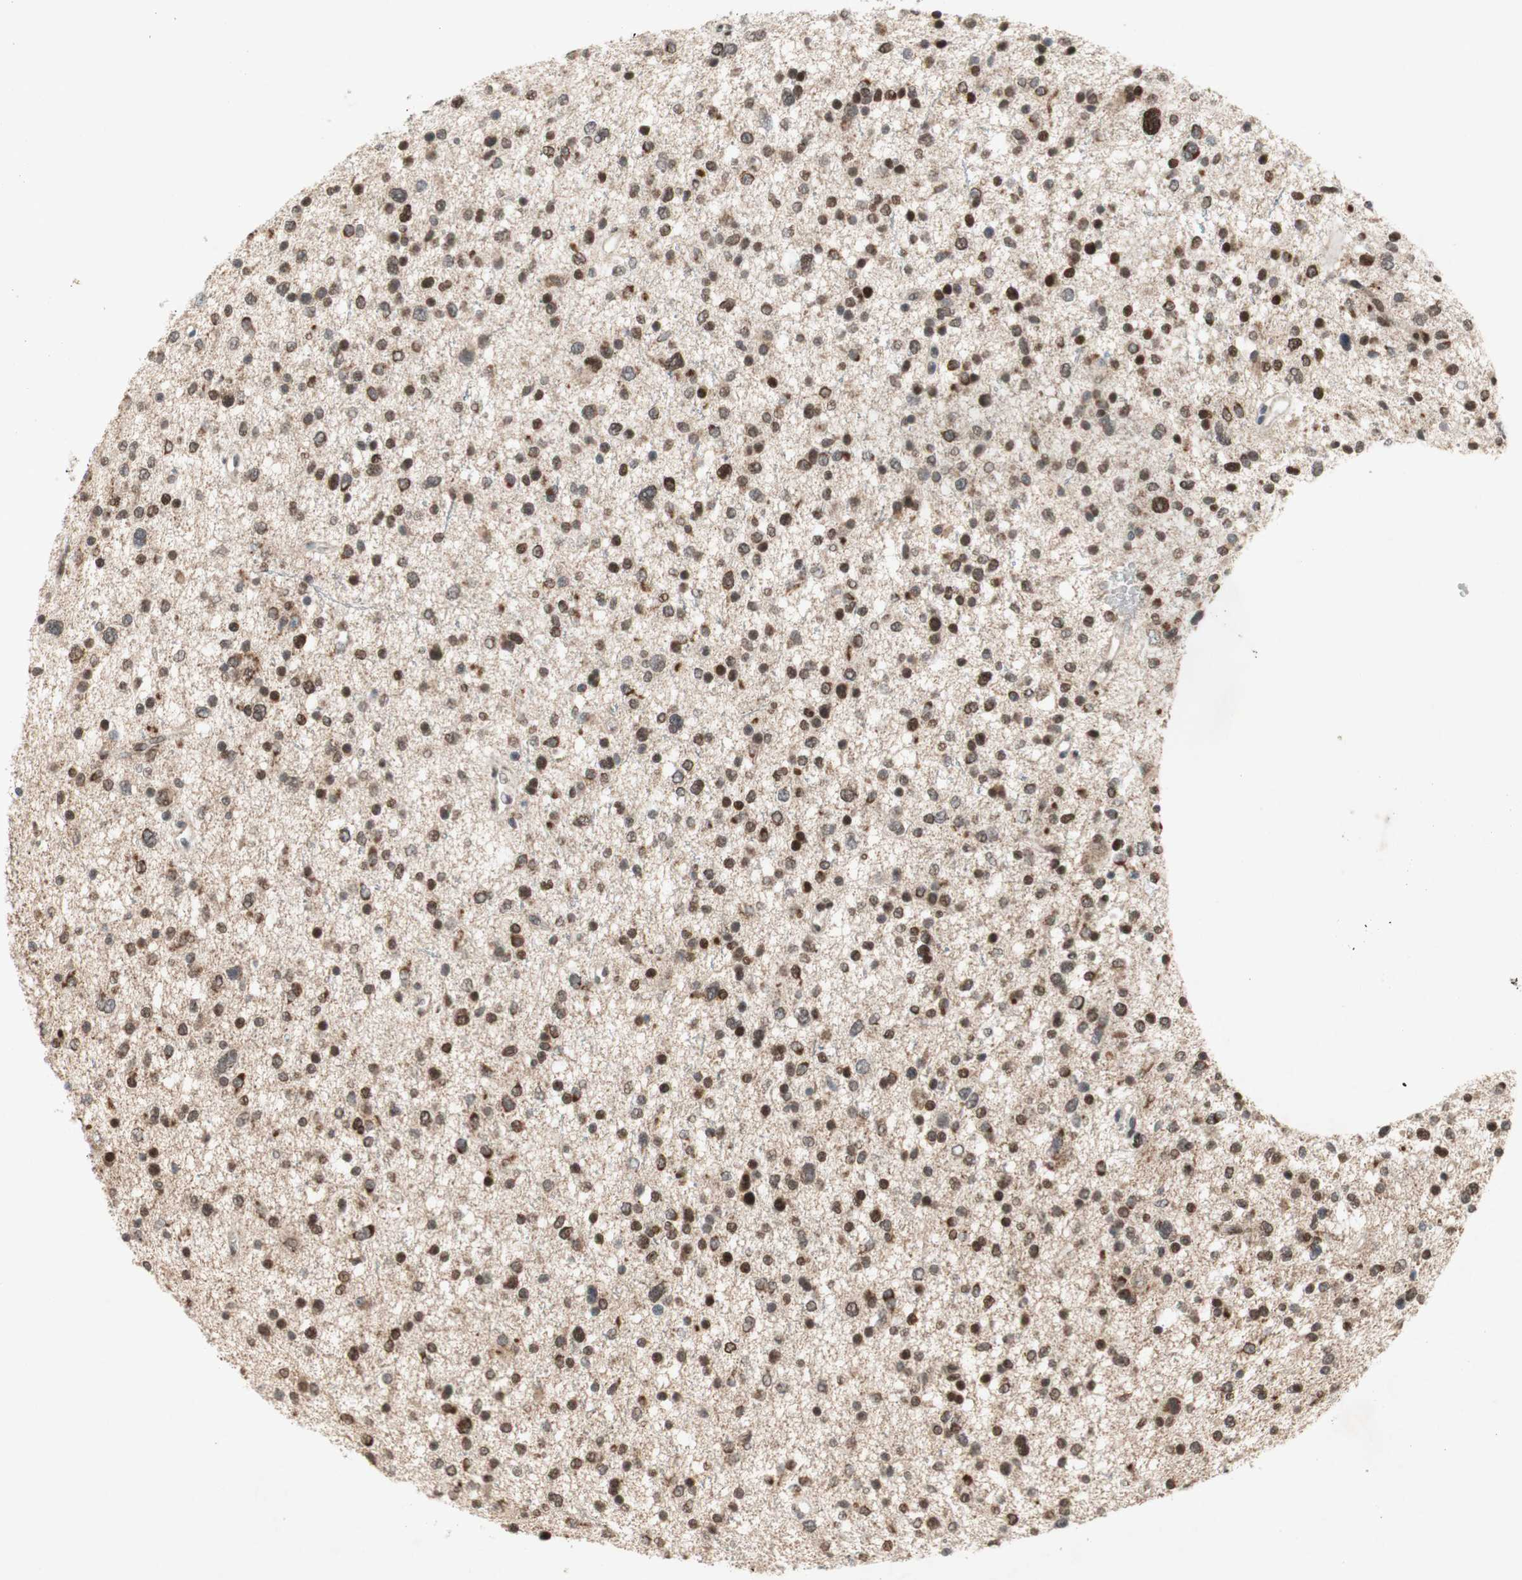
{"staining": {"intensity": "strong", "quantity": ">75%", "location": "nuclear"}, "tissue": "glioma", "cell_type": "Tumor cells", "image_type": "cancer", "snomed": [{"axis": "morphology", "description": "Glioma, malignant, Low grade"}, {"axis": "topography", "description": "Brain"}], "caption": "An IHC micrograph of neoplastic tissue is shown. Protein staining in brown shows strong nuclear positivity in glioma within tumor cells.", "gene": "DNMT3A", "patient": {"sex": "female", "age": 37}}